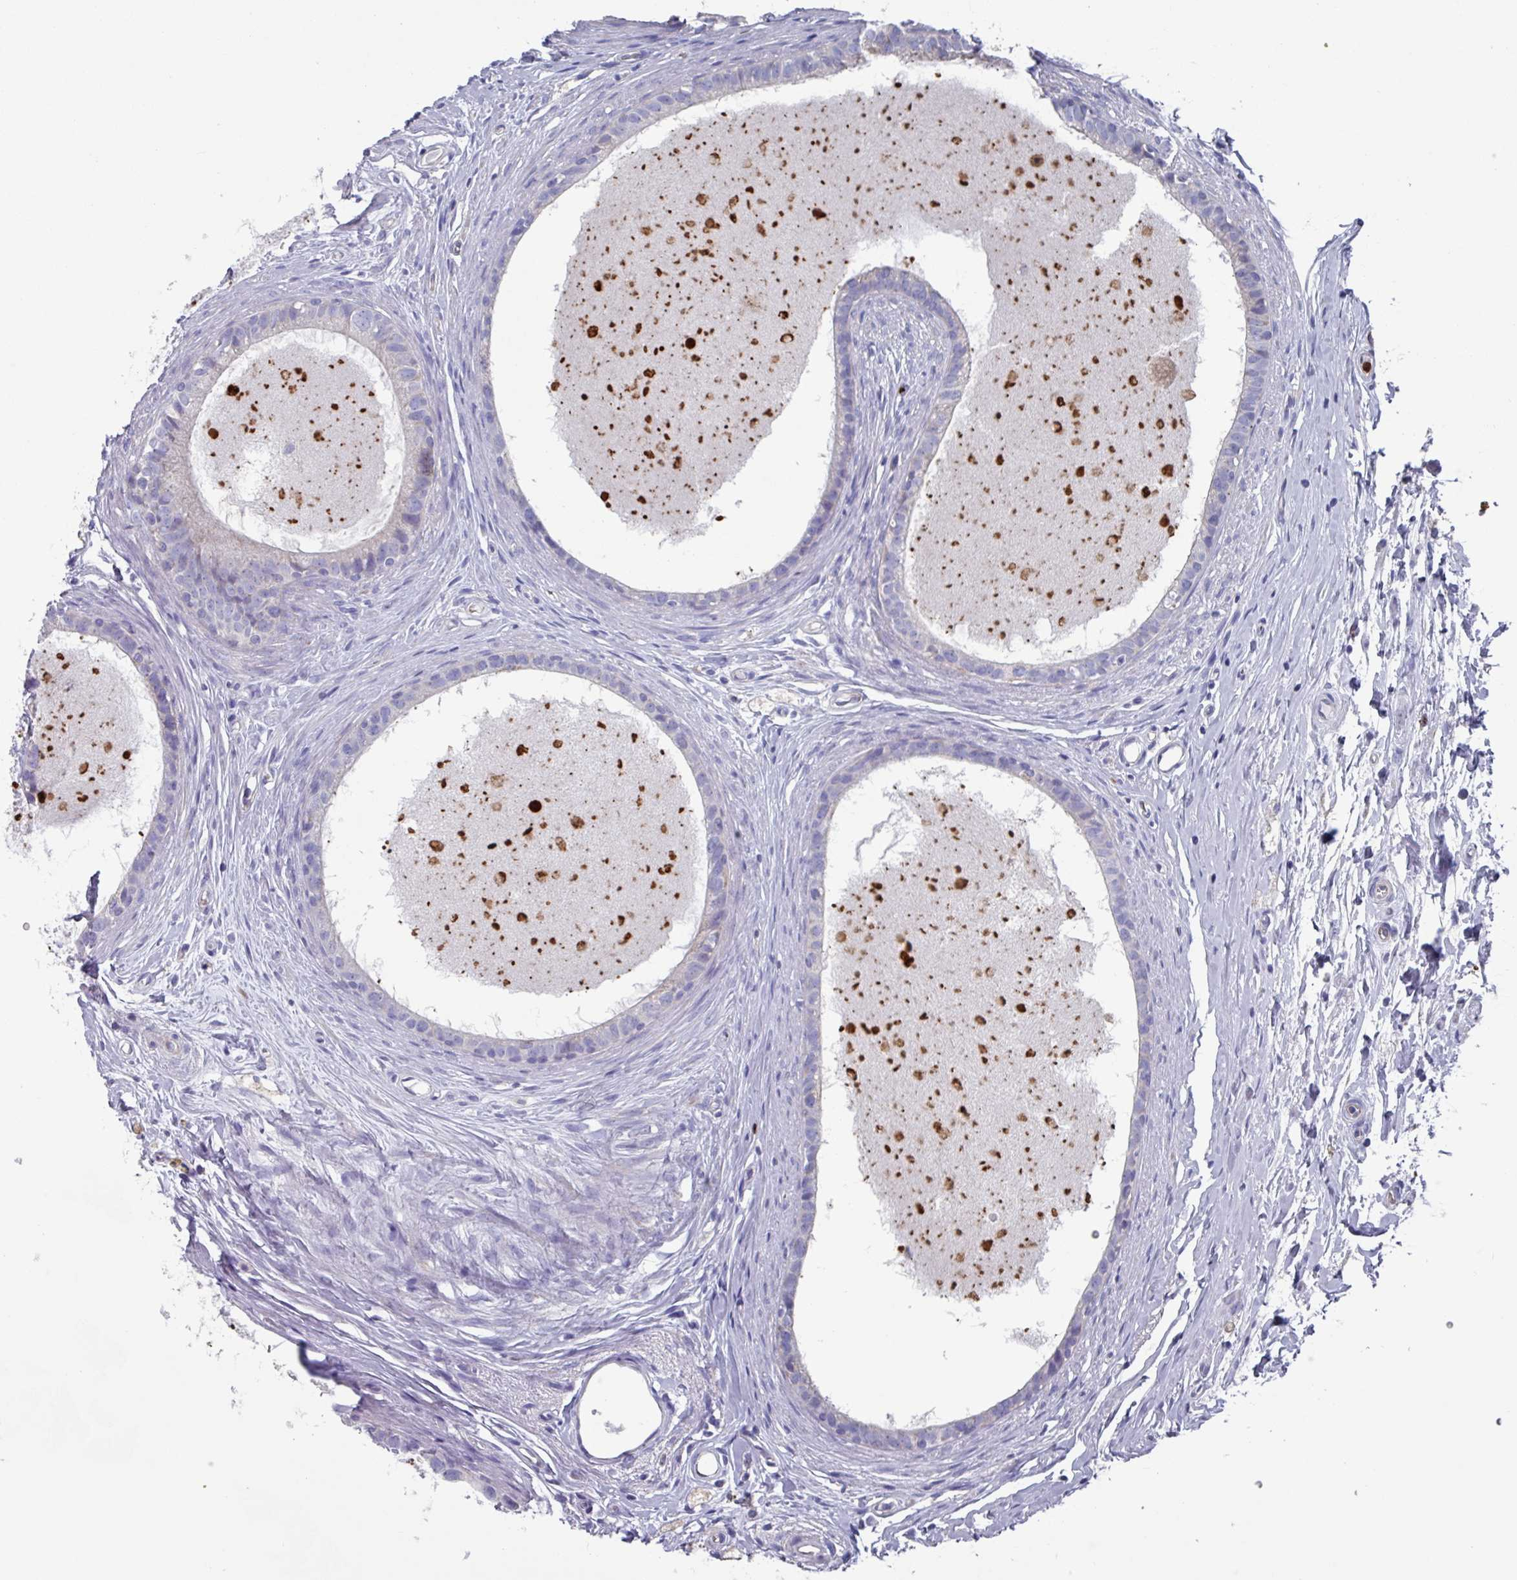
{"staining": {"intensity": "moderate", "quantity": "<25%", "location": "cytoplasmic/membranous"}, "tissue": "epididymis", "cell_type": "Glandular cells", "image_type": "normal", "snomed": [{"axis": "morphology", "description": "Normal tissue, NOS"}, {"axis": "topography", "description": "Epididymis"}], "caption": "Brown immunohistochemical staining in benign epididymis displays moderate cytoplasmic/membranous staining in approximately <25% of glandular cells. The staining was performed using DAB to visualize the protein expression in brown, while the nuclei were stained in blue with hematoxylin (Magnification: 20x).", "gene": "UQCC2", "patient": {"sex": "male", "age": 80}}